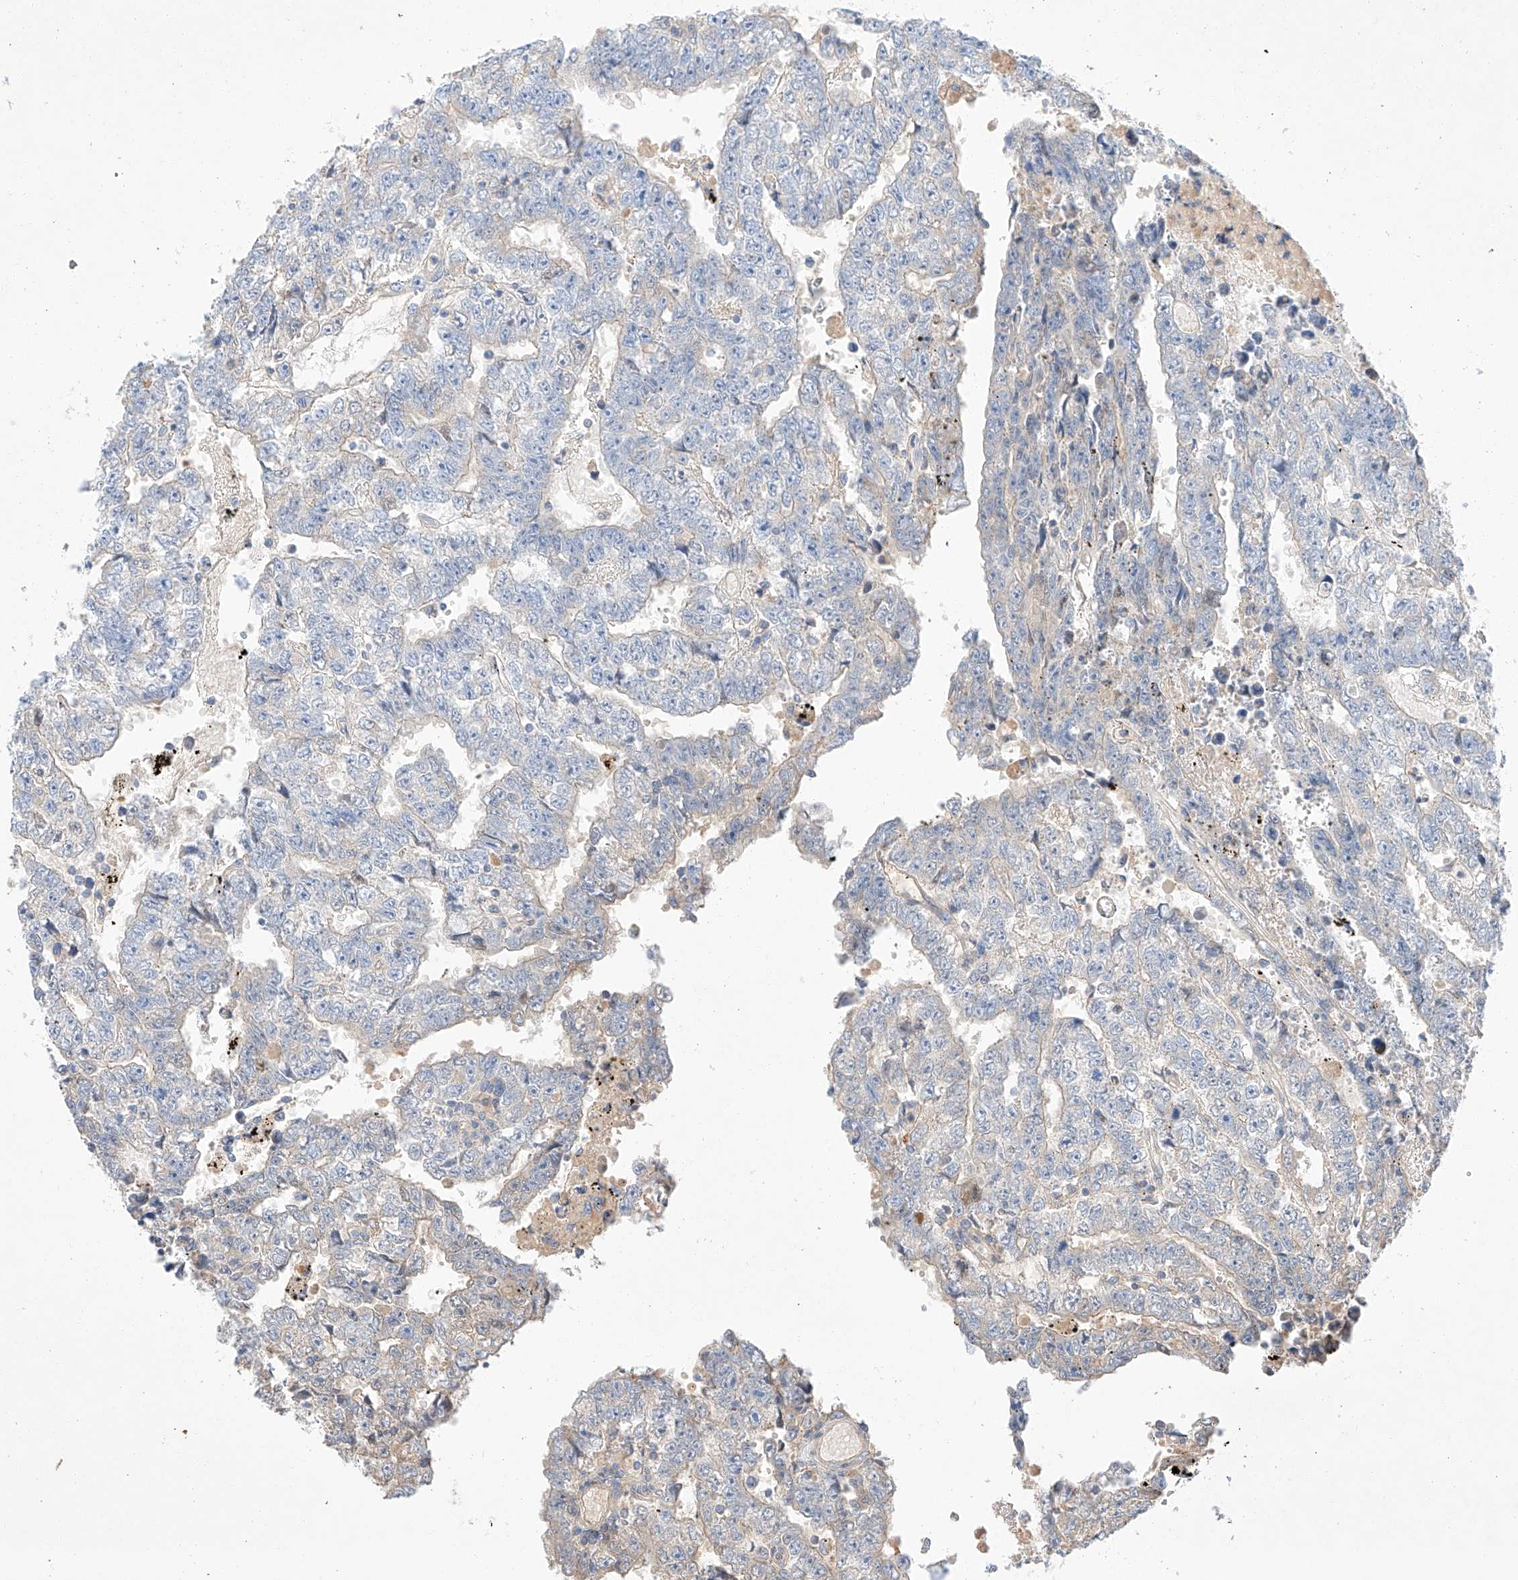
{"staining": {"intensity": "negative", "quantity": "none", "location": "none"}, "tissue": "testis cancer", "cell_type": "Tumor cells", "image_type": "cancer", "snomed": [{"axis": "morphology", "description": "Carcinoma, Embryonal, NOS"}, {"axis": "topography", "description": "Testis"}], "caption": "Embryonal carcinoma (testis) was stained to show a protein in brown. There is no significant expression in tumor cells.", "gene": "C6orf118", "patient": {"sex": "male", "age": 25}}